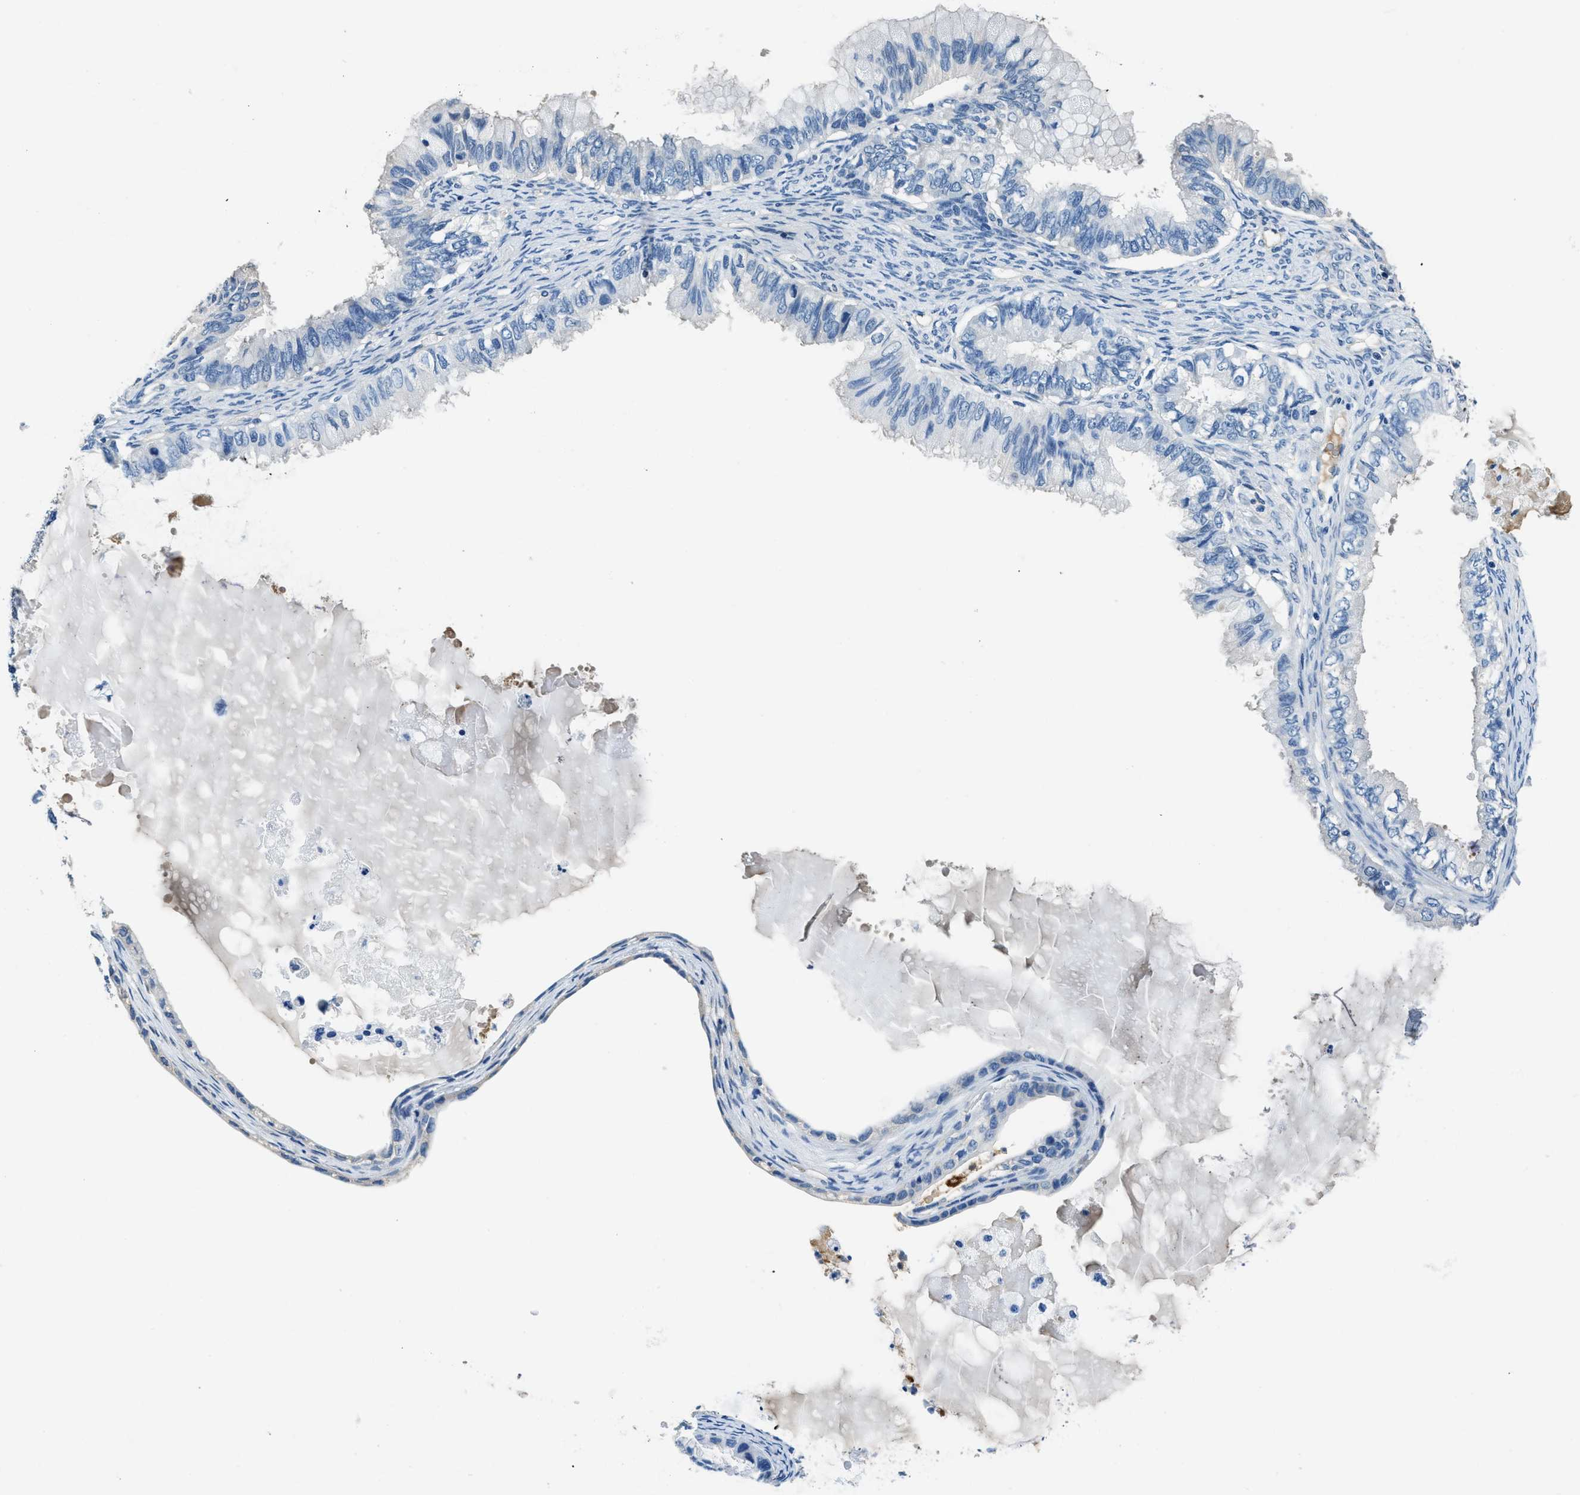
{"staining": {"intensity": "negative", "quantity": "none", "location": "none"}, "tissue": "ovarian cancer", "cell_type": "Tumor cells", "image_type": "cancer", "snomed": [{"axis": "morphology", "description": "Cystadenocarcinoma, mucinous, NOS"}, {"axis": "topography", "description": "Ovary"}], "caption": "This is an immunohistochemistry micrograph of ovarian cancer. There is no expression in tumor cells.", "gene": "TMEM186", "patient": {"sex": "female", "age": 80}}